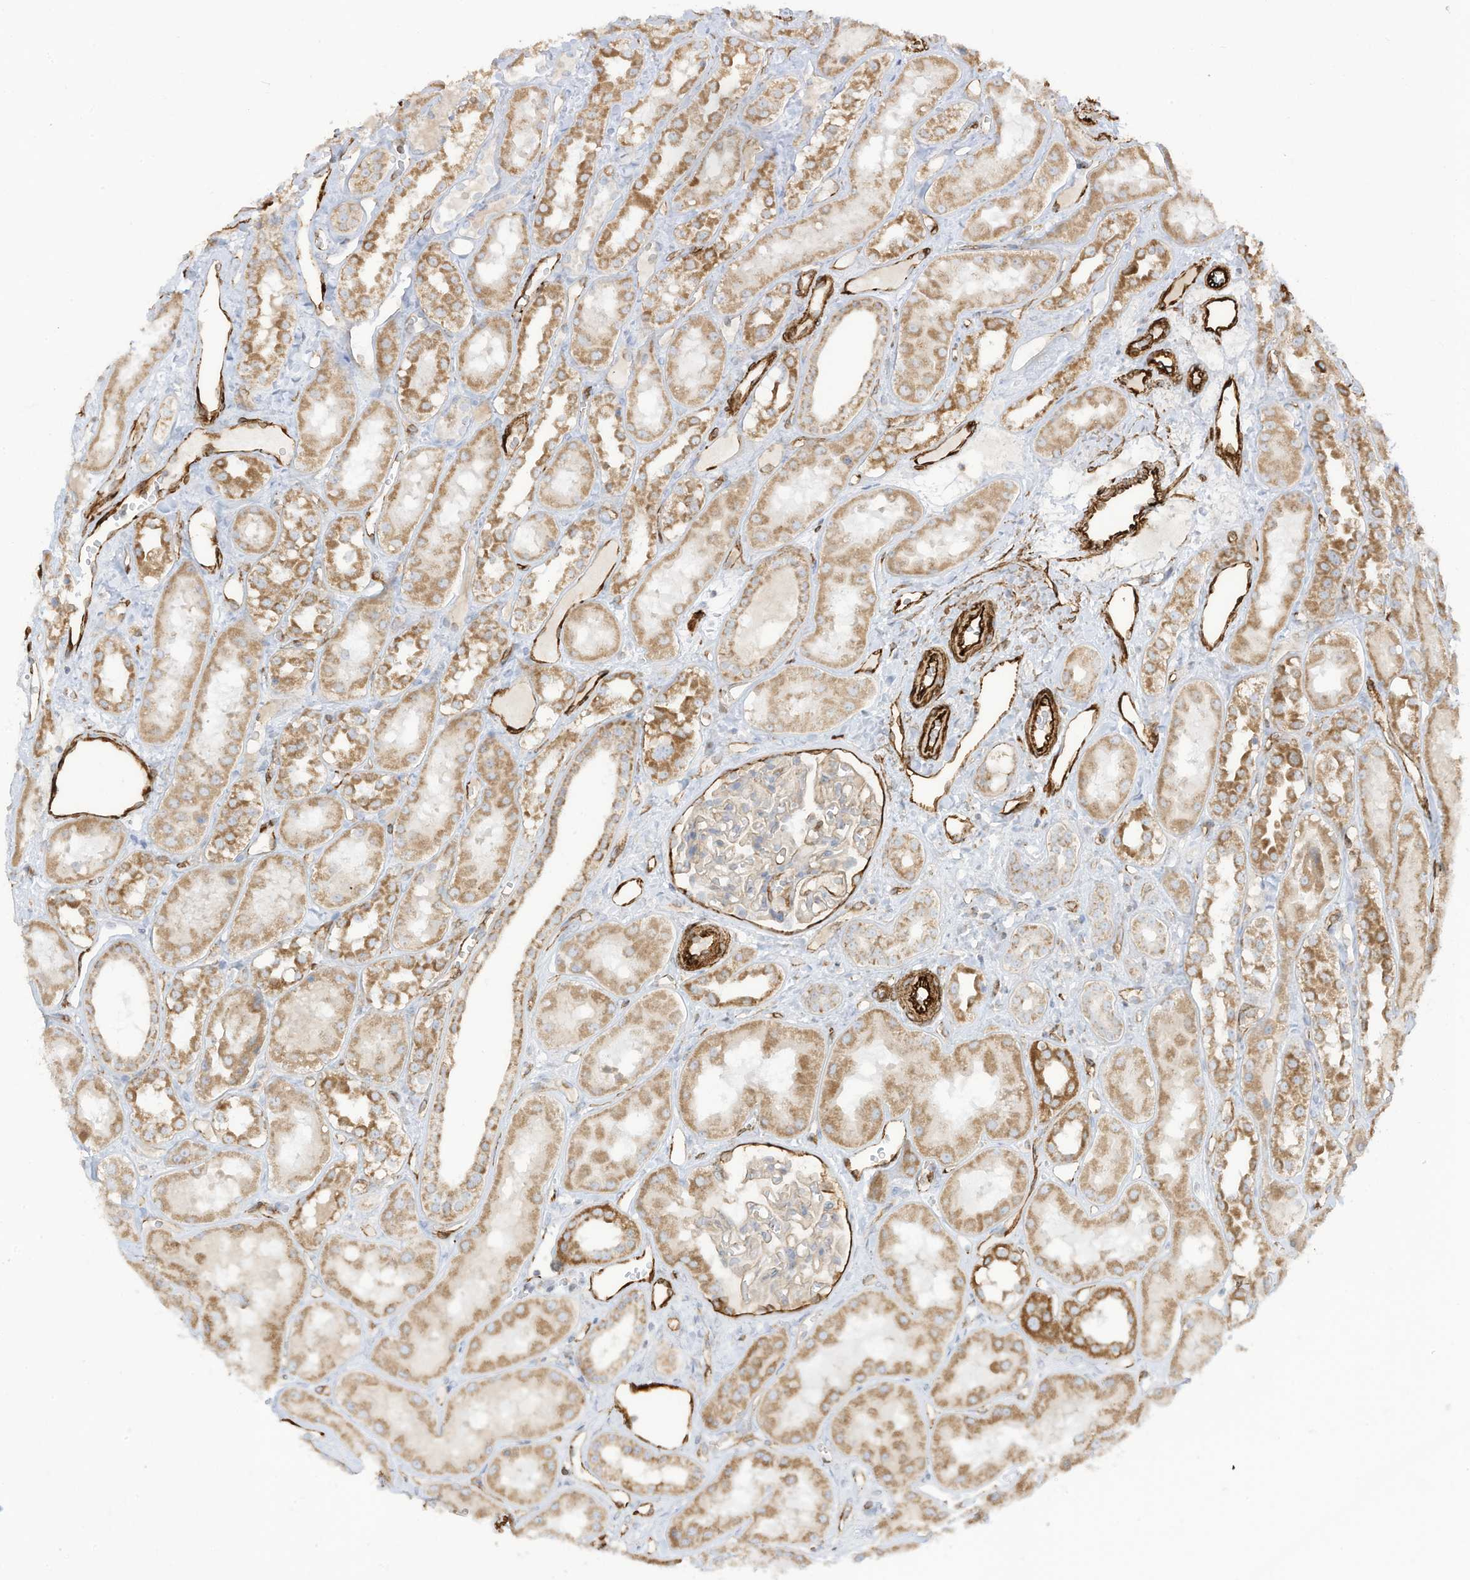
{"staining": {"intensity": "weak", "quantity": "<25%", "location": "cytoplasmic/membranous"}, "tissue": "kidney", "cell_type": "Cells in glomeruli", "image_type": "normal", "snomed": [{"axis": "morphology", "description": "Normal tissue, NOS"}, {"axis": "topography", "description": "Kidney"}], "caption": "Immunohistochemistry of normal kidney reveals no staining in cells in glomeruli.", "gene": "ABCB7", "patient": {"sex": "male", "age": 16}}